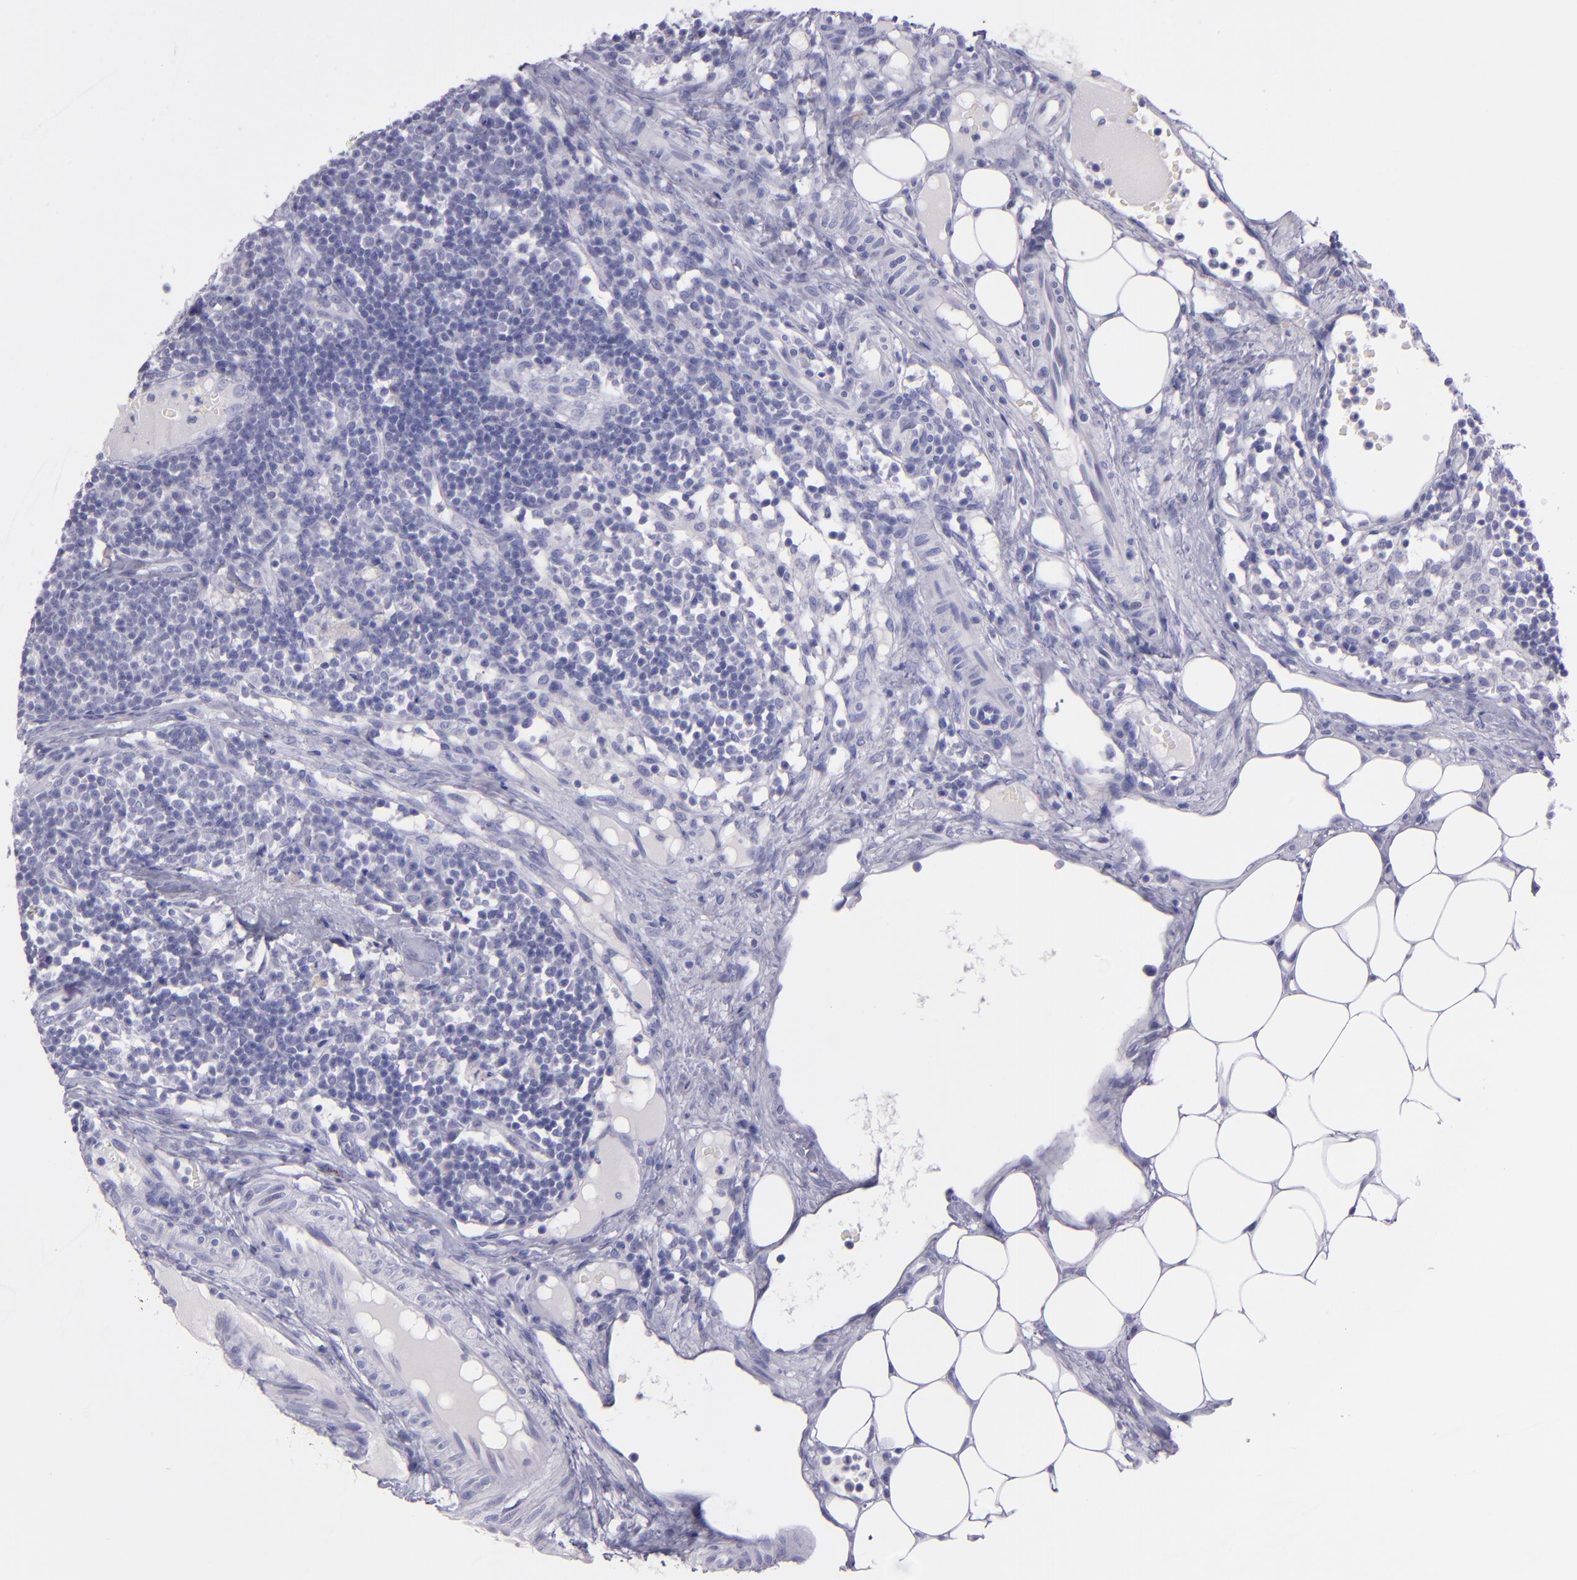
{"staining": {"intensity": "negative", "quantity": "none", "location": "none"}, "tissue": "lymph node", "cell_type": "Germinal center cells", "image_type": "normal", "snomed": [{"axis": "morphology", "description": "Normal tissue, NOS"}, {"axis": "topography", "description": "Lymph node"}], "caption": "An immunohistochemistry image of unremarkable lymph node is shown. There is no staining in germinal center cells of lymph node. The staining is performed using DAB brown chromogen with nuclei counter-stained in using hematoxylin.", "gene": "TNNT3", "patient": {"sex": "female", "age": 42}}